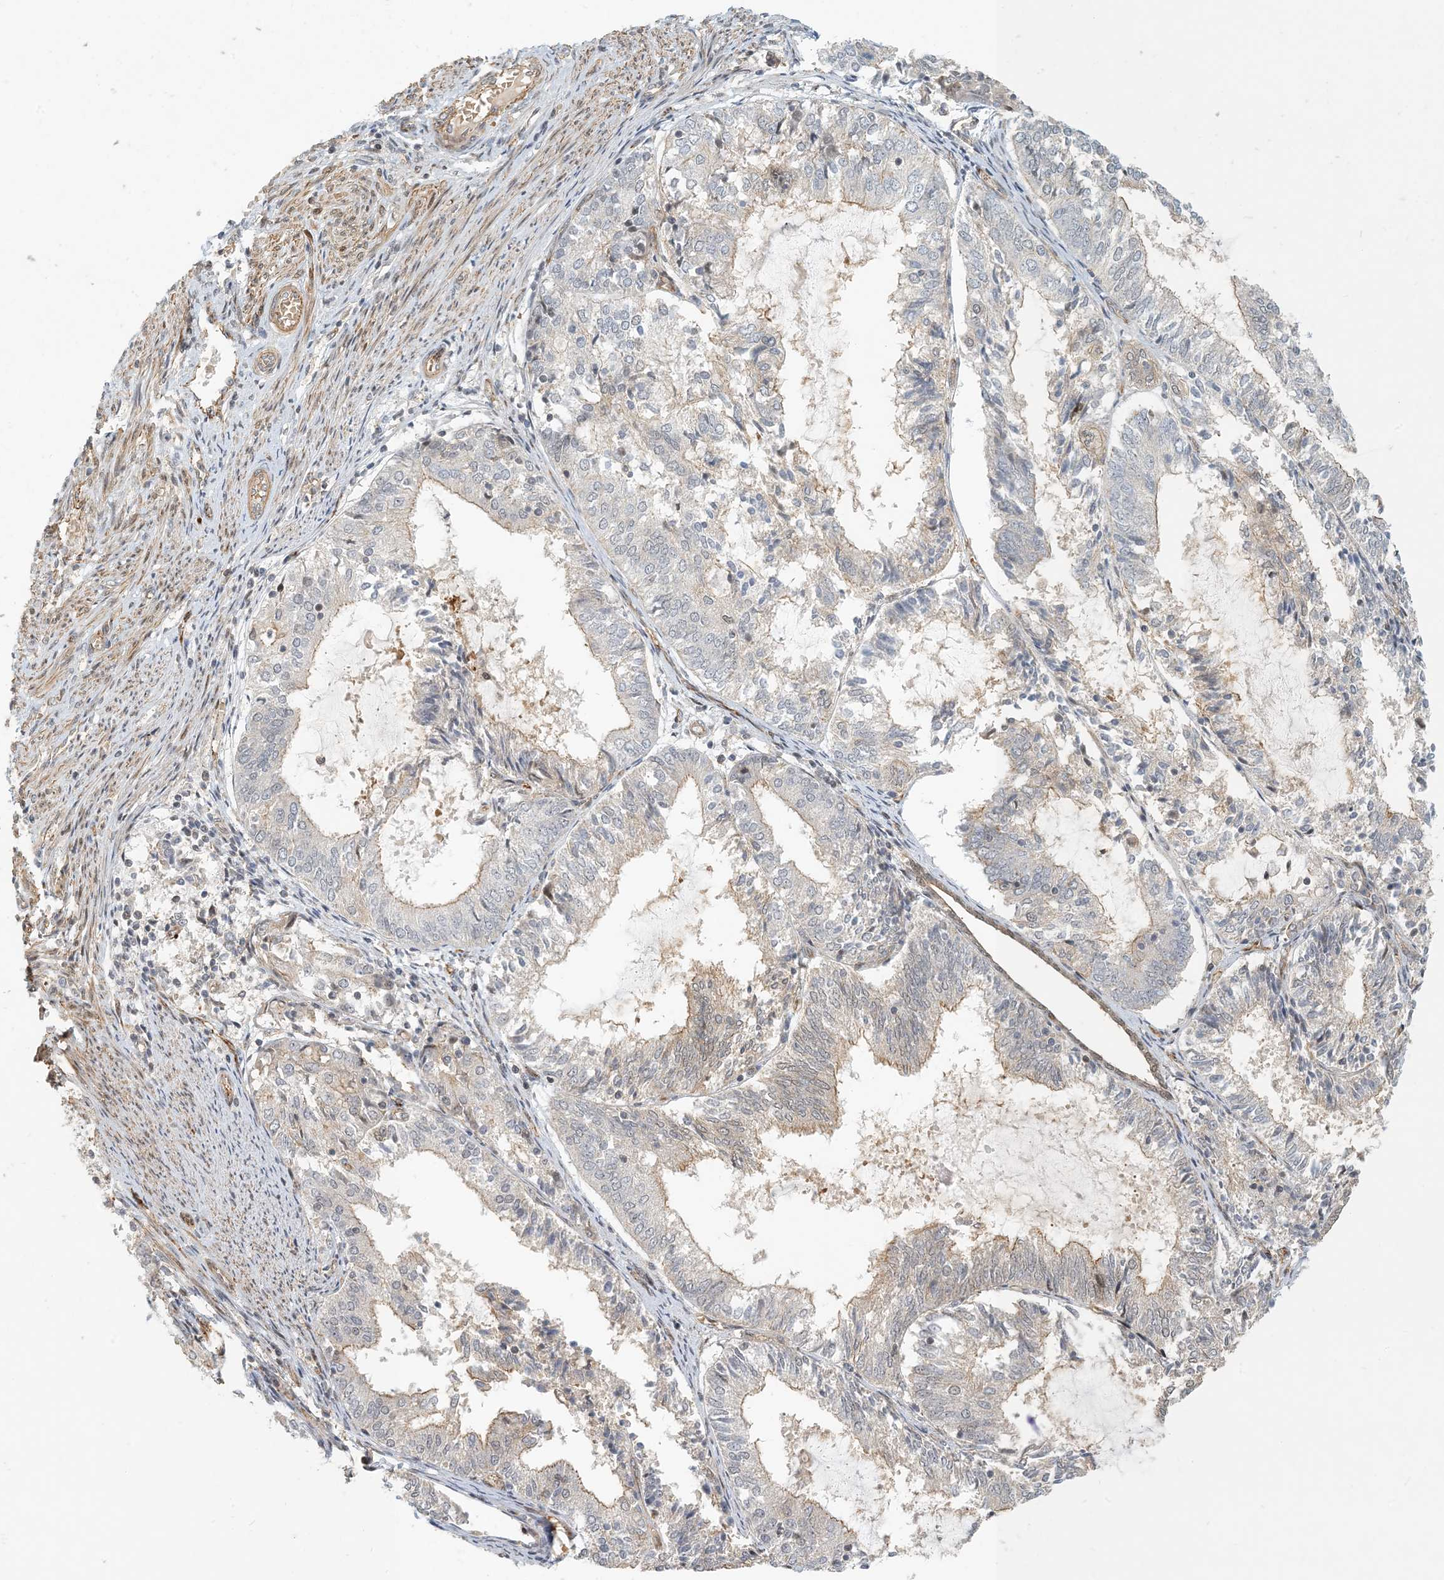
{"staining": {"intensity": "negative", "quantity": "none", "location": "none"}, "tissue": "endometrial cancer", "cell_type": "Tumor cells", "image_type": "cancer", "snomed": [{"axis": "morphology", "description": "Adenocarcinoma, NOS"}, {"axis": "topography", "description": "Endometrium"}], "caption": "DAB immunohistochemical staining of human adenocarcinoma (endometrial) exhibits no significant positivity in tumor cells.", "gene": "MAPKBP1", "patient": {"sex": "female", "age": 81}}